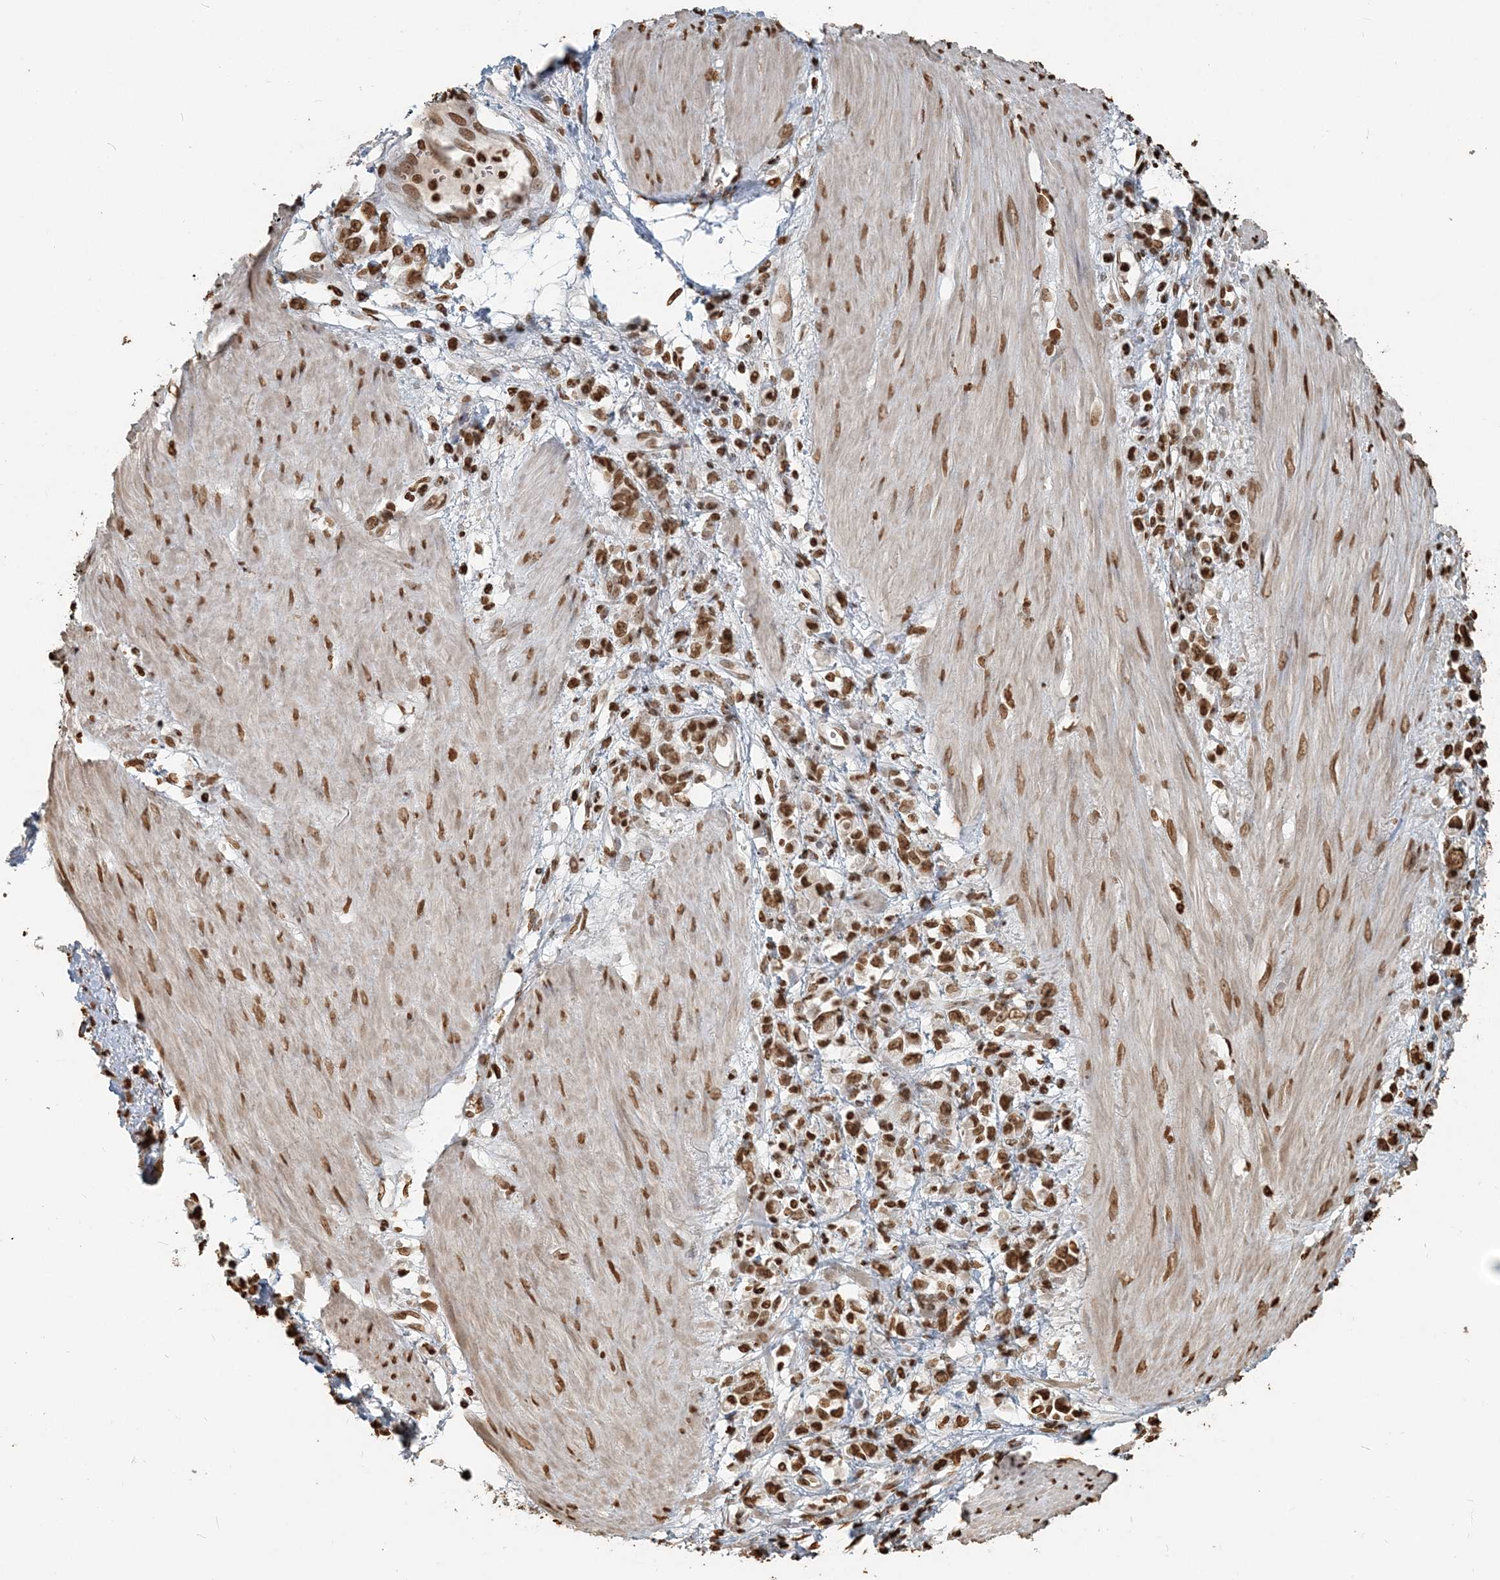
{"staining": {"intensity": "moderate", "quantity": ">75%", "location": "nuclear"}, "tissue": "stomach cancer", "cell_type": "Tumor cells", "image_type": "cancer", "snomed": [{"axis": "morphology", "description": "Adenocarcinoma, NOS"}, {"axis": "topography", "description": "Stomach"}], "caption": "Human stomach adenocarcinoma stained with a brown dye shows moderate nuclear positive positivity in approximately >75% of tumor cells.", "gene": "H3-3B", "patient": {"sex": "female", "age": 76}}